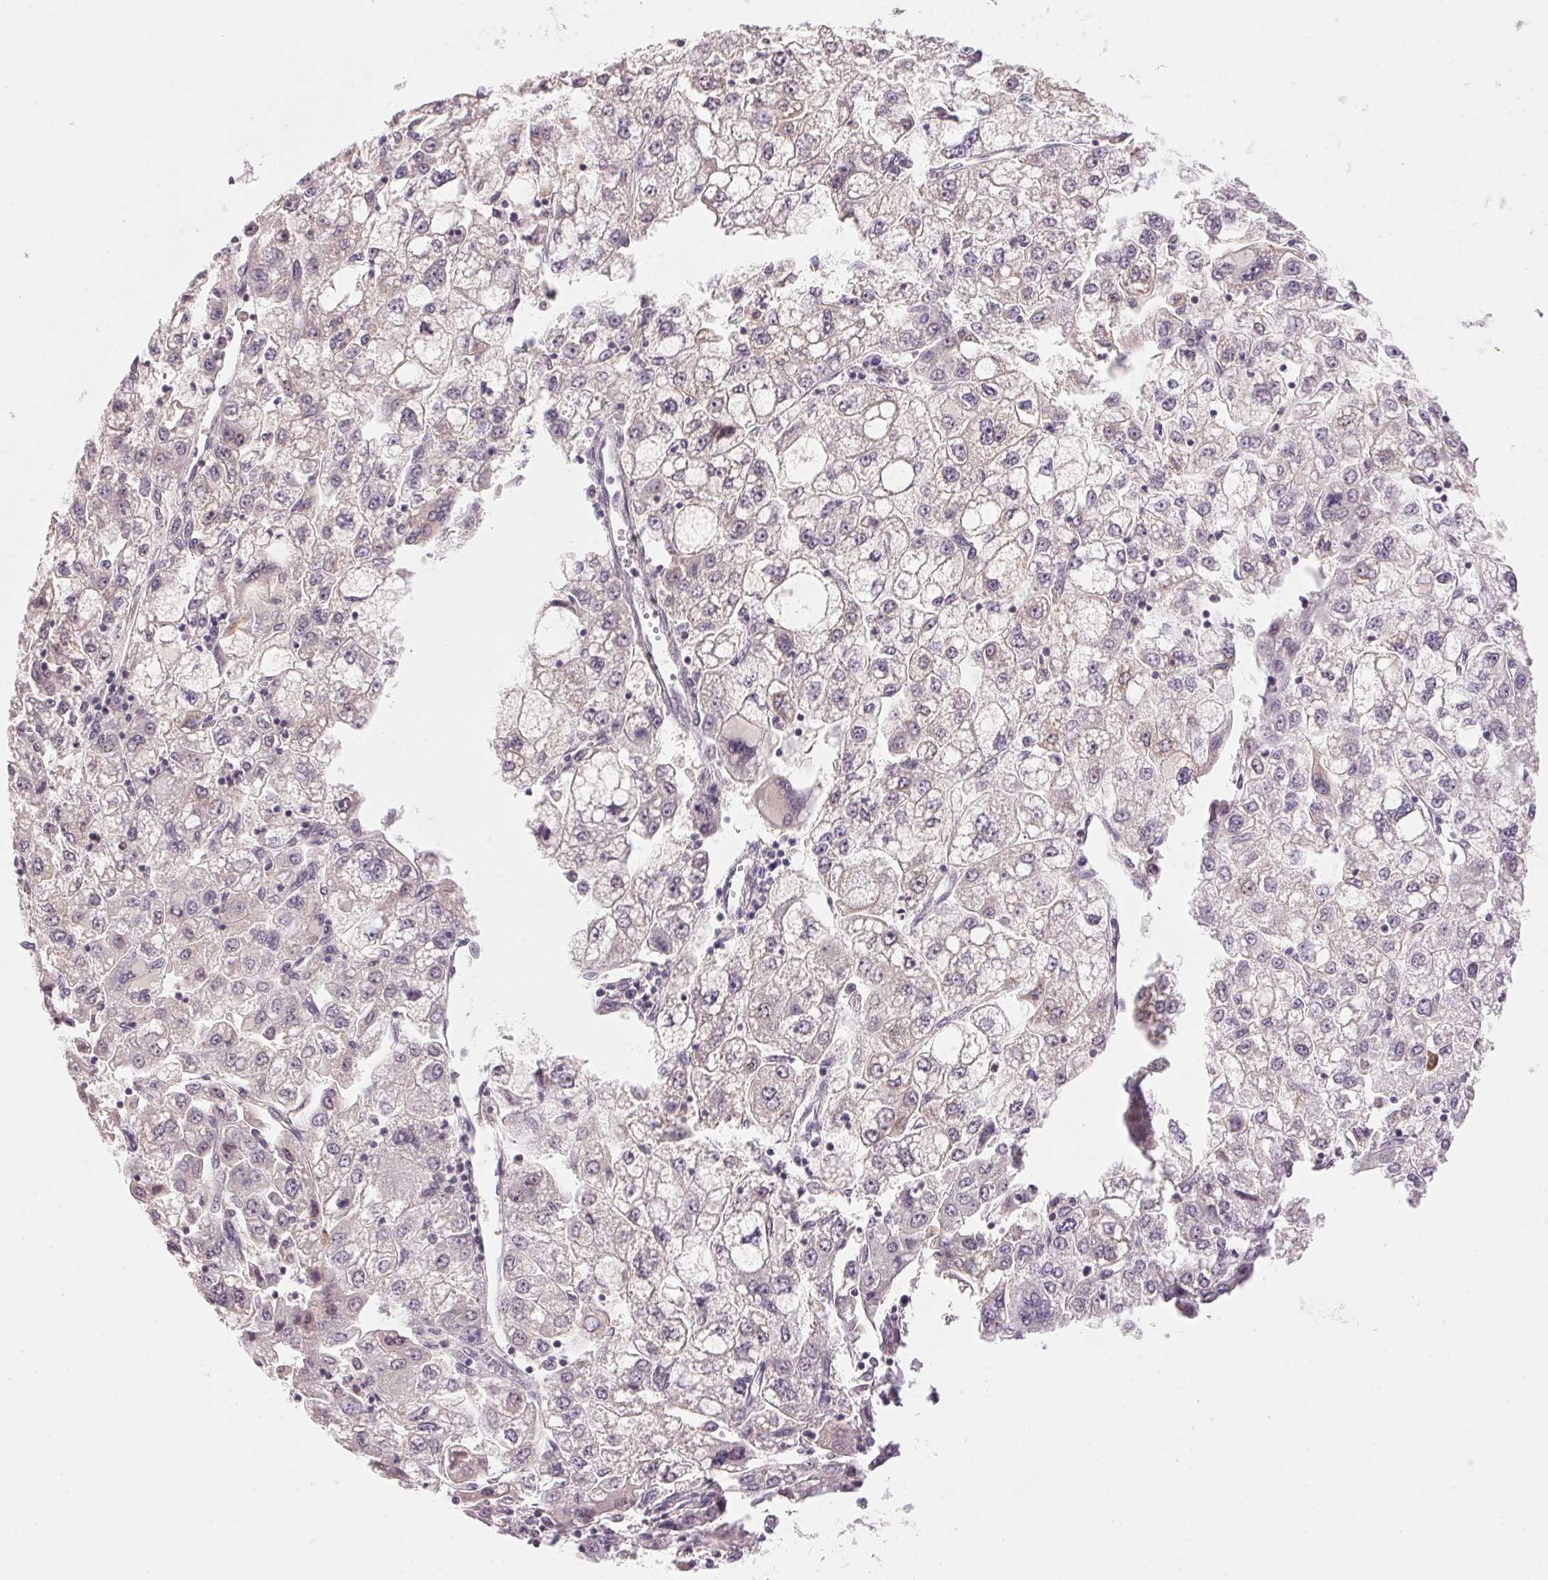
{"staining": {"intensity": "negative", "quantity": "none", "location": "none"}, "tissue": "liver cancer", "cell_type": "Tumor cells", "image_type": "cancer", "snomed": [{"axis": "morphology", "description": "Carcinoma, Hepatocellular, NOS"}, {"axis": "topography", "description": "Liver"}], "caption": "An IHC image of liver cancer (hepatocellular carcinoma) is shown. There is no staining in tumor cells of liver cancer (hepatocellular carcinoma).", "gene": "FNDC4", "patient": {"sex": "male", "age": 40}}